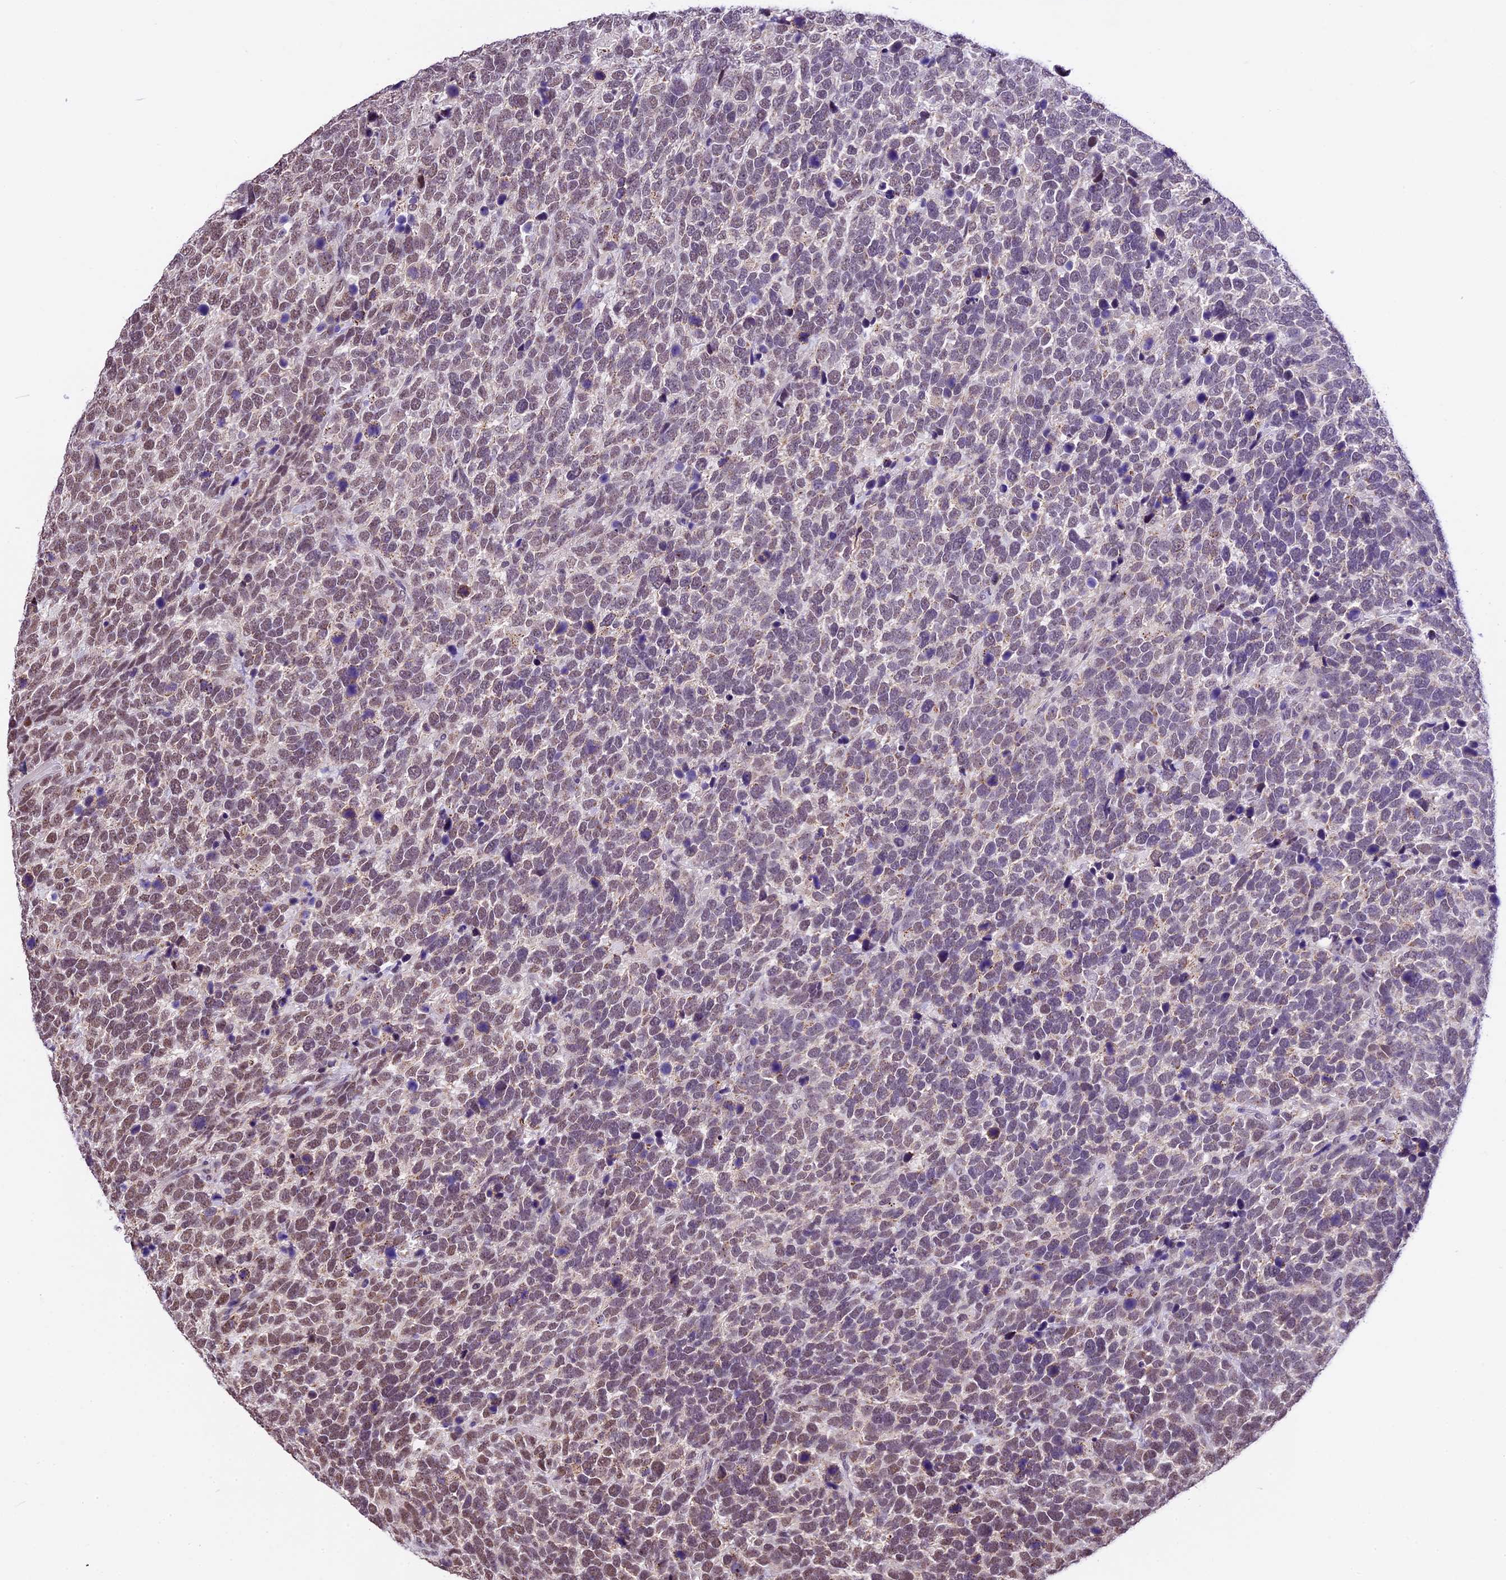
{"staining": {"intensity": "moderate", "quantity": "25%-75%", "location": "nuclear"}, "tissue": "urothelial cancer", "cell_type": "Tumor cells", "image_type": "cancer", "snomed": [{"axis": "morphology", "description": "Urothelial carcinoma, High grade"}, {"axis": "topography", "description": "Urinary bladder"}], "caption": "Protein staining of urothelial carcinoma (high-grade) tissue demonstrates moderate nuclear positivity in approximately 25%-75% of tumor cells. (DAB IHC, brown staining for protein, blue staining for nuclei).", "gene": "CARS2", "patient": {"sex": "female", "age": 82}}